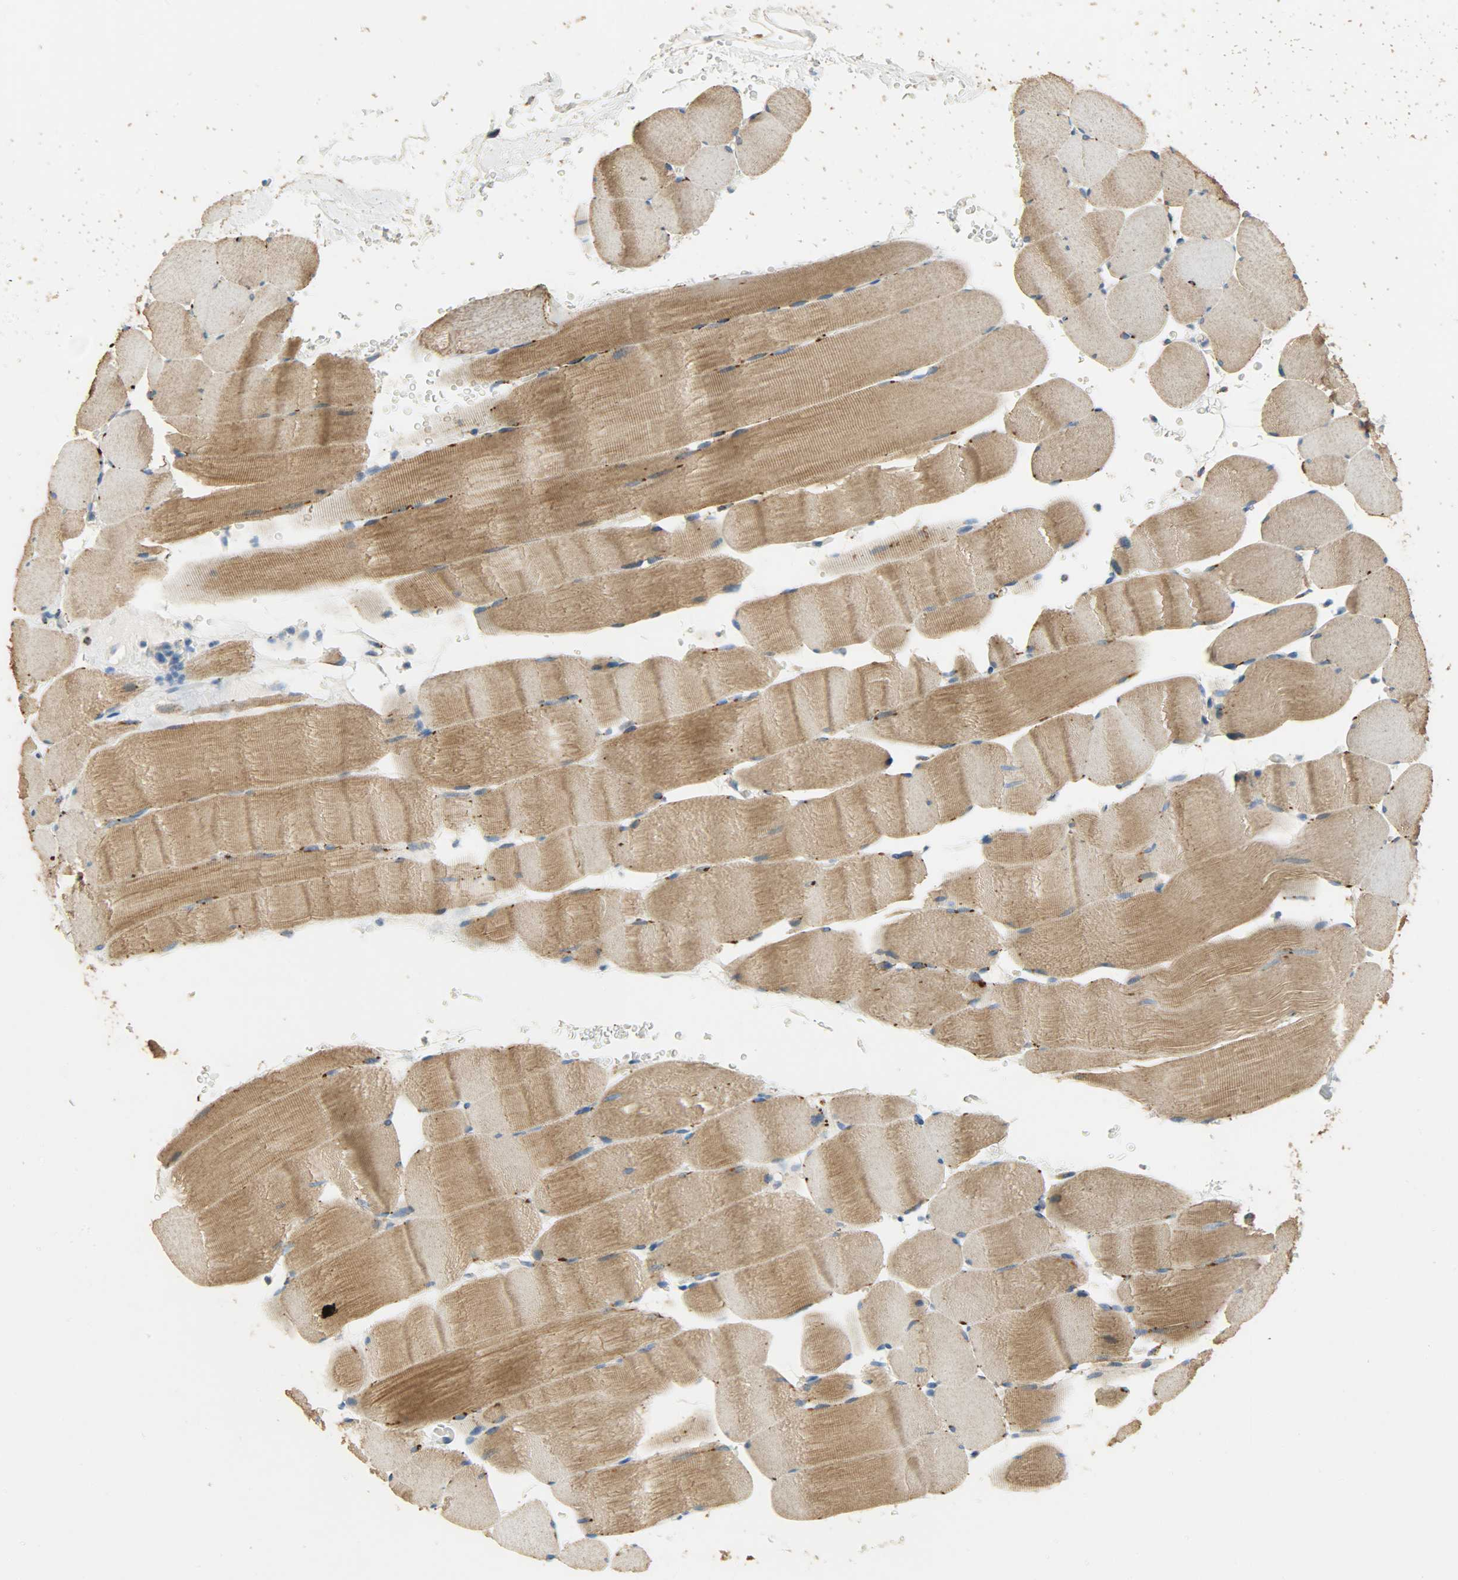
{"staining": {"intensity": "moderate", "quantity": ">75%", "location": "cytoplasmic/membranous"}, "tissue": "skeletal muscle", "cell_type": "Myocytes", "image_type": "normal", "snomed": [{"axis": "morphology", "description": "Normal tissue, NOS"}, {"axis": "topography", "description": "Skeletal muscle"}], "caption": "Protein staining reveals moderate cytoplasmic/membranous expression in approximately >75% of myocytes in normal skeletal muscle. Immunohistochemistry stains the protein in brown and the nuclei are stained blue.", "gene": "ASAH1", "patient": {"sex": "male", "age": 62}}